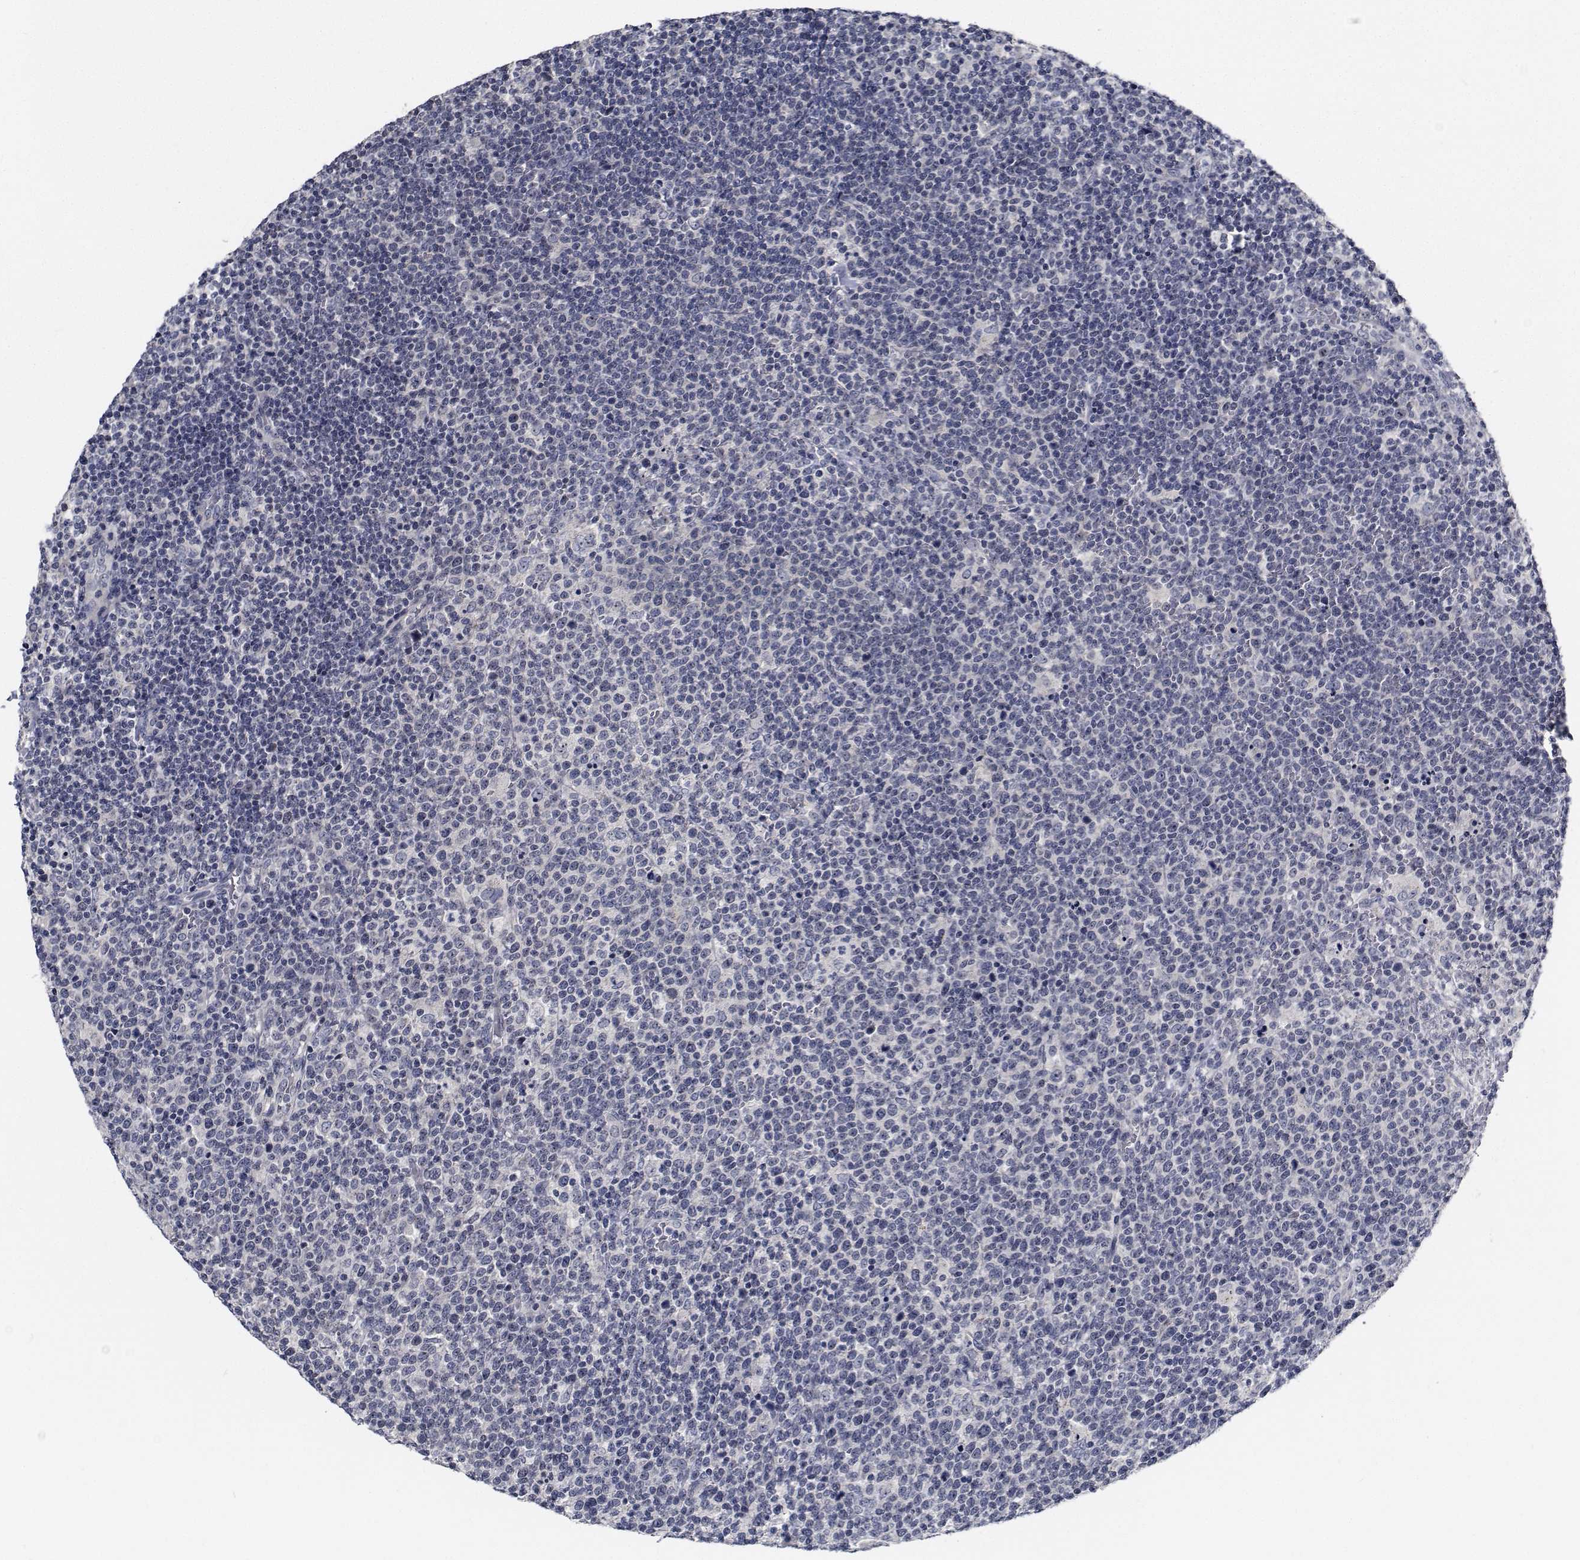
{"staining": {"intensity": "negative", "quantity": "none", "location": "none"}, "tissue": "lymphoma", "cell_type": "Tumor cells", "image_type": "cancer", "snomed": [{"axis": "morphology", "description": "Malignant lymphoma, non-Hodgkin's type, High grade"}, {"axis": "topography", "description": "Lymph node"}], "caption": "High-grade malignant lymphoma, non-Hodgkin's type was stained to show a protein in brown. There is no significant positivity in tumor cells.", "gene": "NVL", "patient": {"sex": "male", "age": 61}}